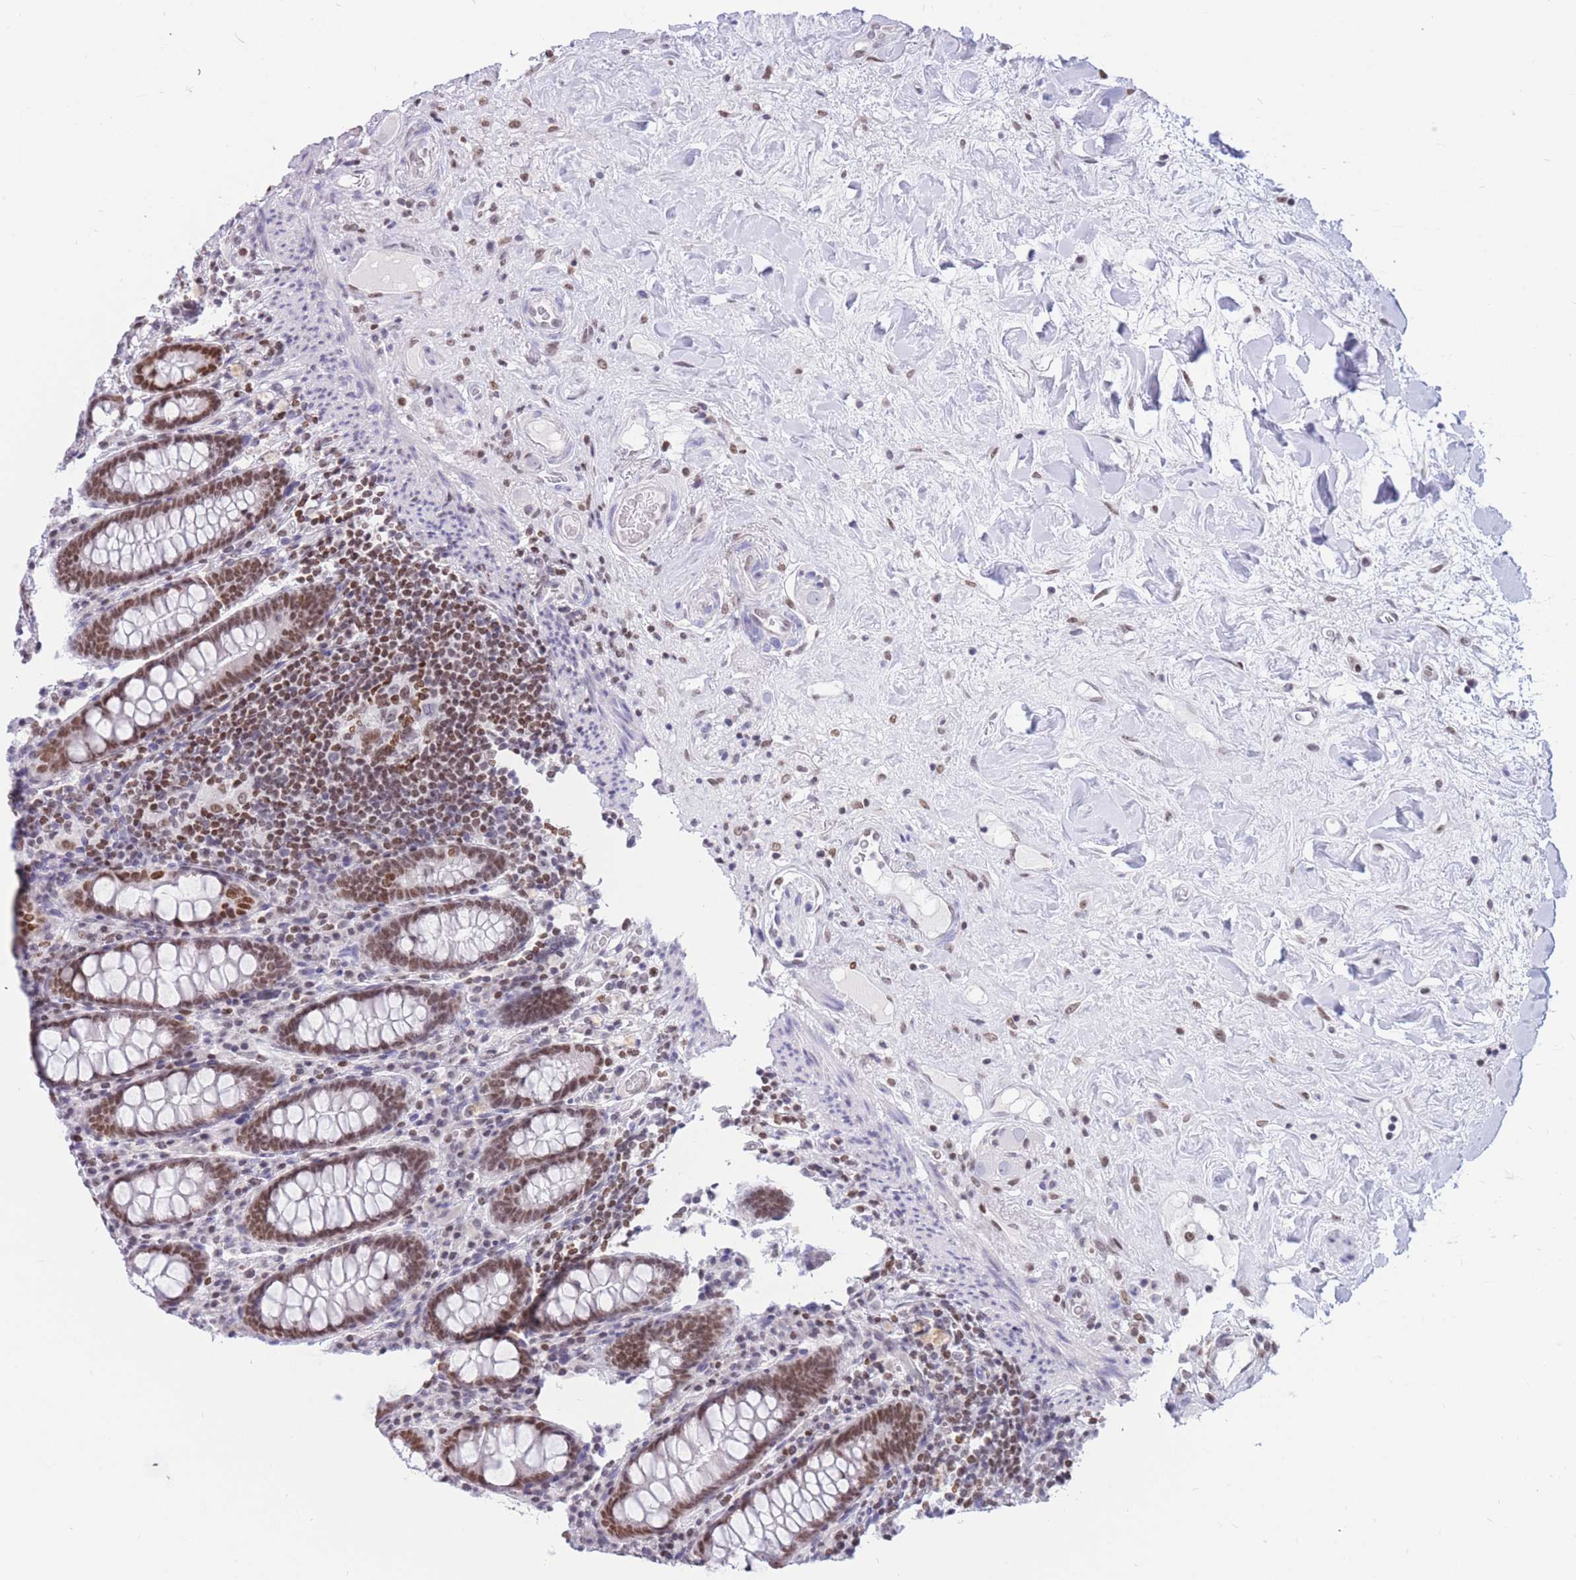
{"staining": {"intensity": "negative", "quantity": "none", "location": "none"}, "tissue": "colon", "cell_type": "Endothelial cells", "image_type": "normal", "snomed": [{"axis": "morphology", "description": "Normal tissue, NOS"}, {"axis": "topography", "description": "Colon"}], "caption": "Colon was stained to show a protein in brown. There is no significant staining in endothelial cells. Brightfield microscopy of IHC stained with DAB (3,3'-diaminobenzidine) (brown) and hematoxylin (blue), captured at high magnification.", "gene": "HMGN1", "patient": {"sex": "female", "age": 79}}